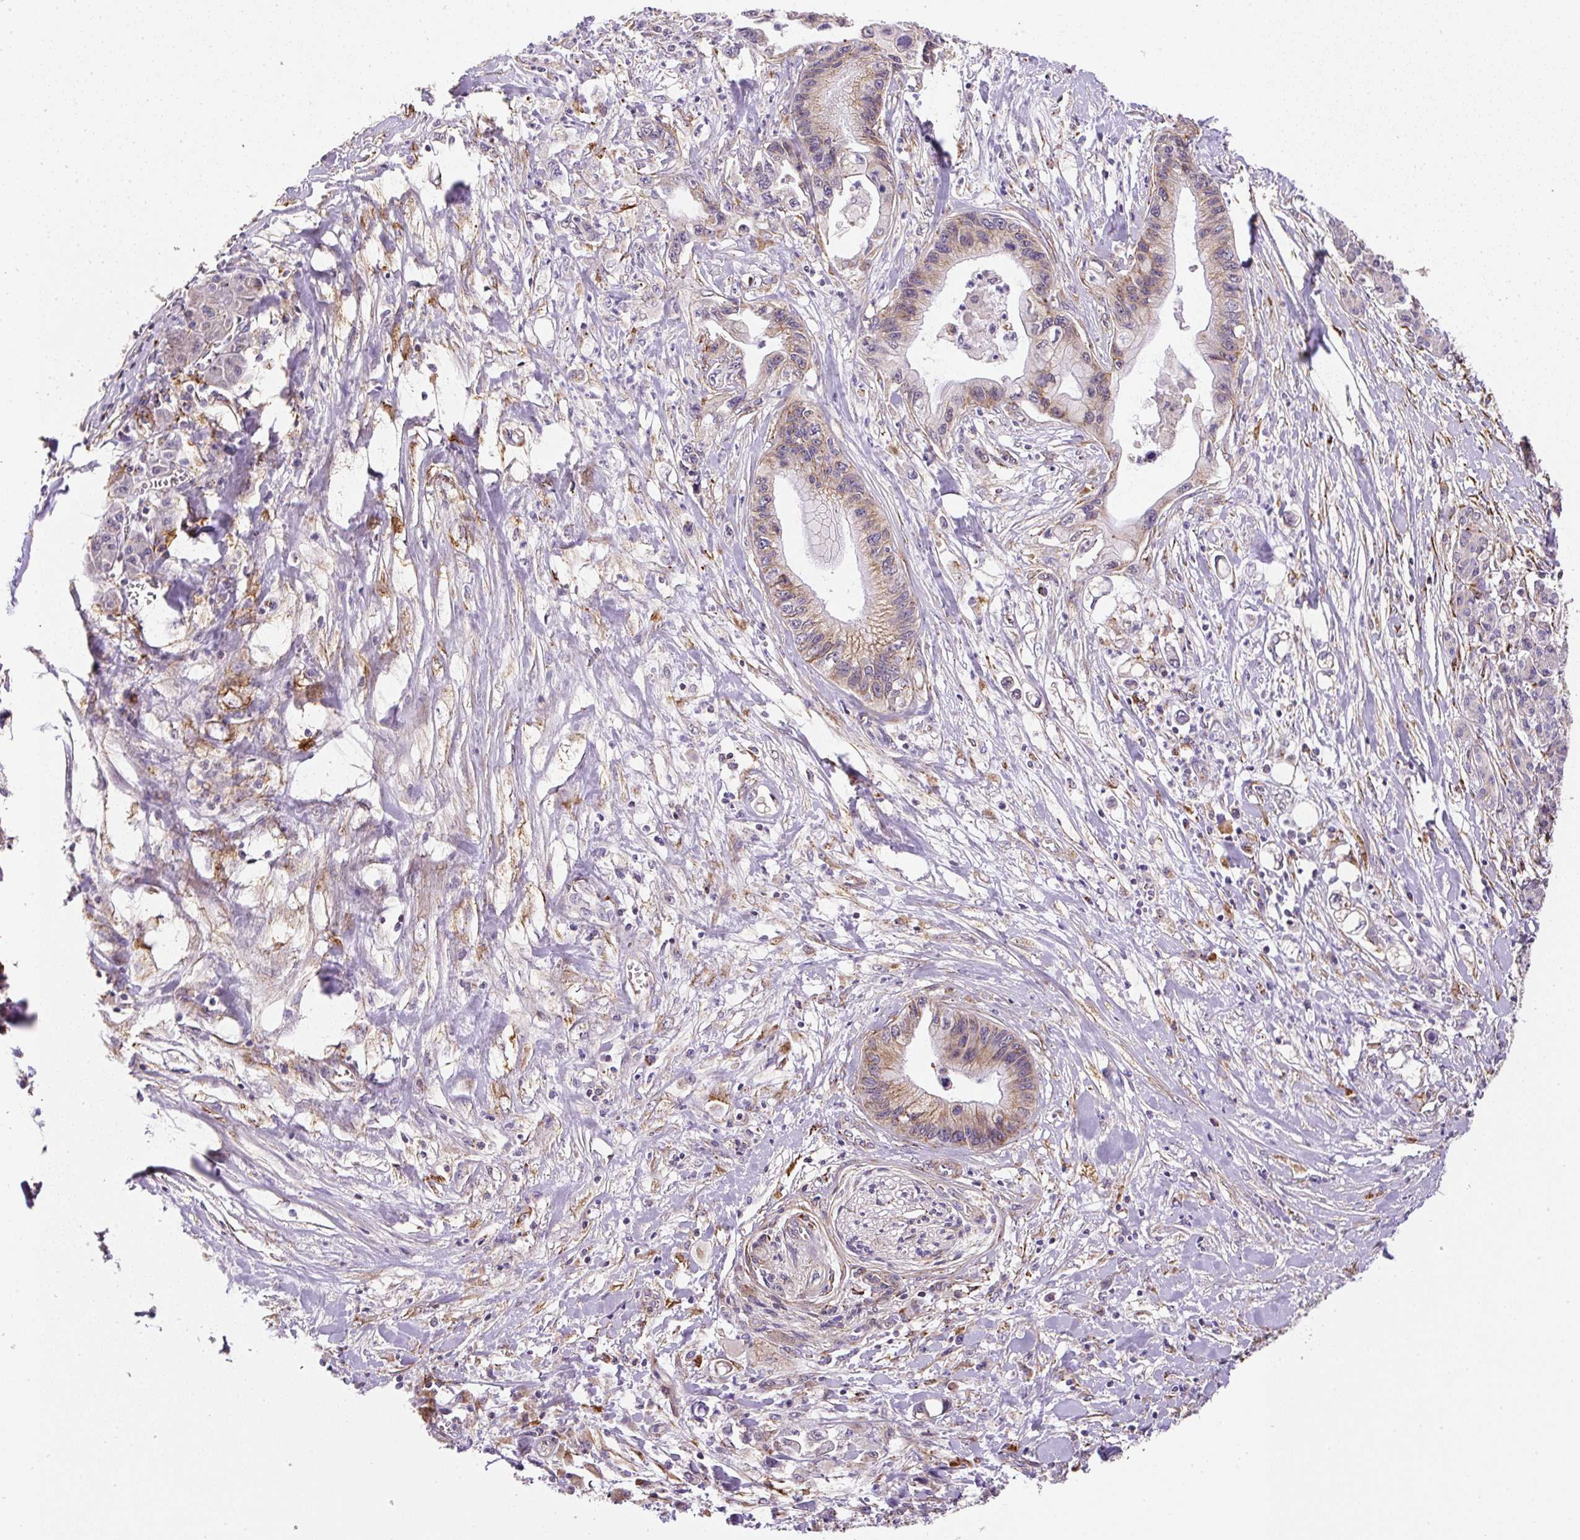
{"staining": {"intensity": "moderate", "quantity": "25%-75%", "location": "cytoplasmic/membranous"}, "tissue": "pancreatic cancer", "cell_type": "Tumor cells", "image_type": "cancer", "snomed": [{"axis": "morphology", "description": "Adenocarcinoma, NOS"}, {"axis": "topography", "description": "Pancreas"}], "caption": "This histopathology image shows immunohistochemistry (IHC) staining of pancreatic adenocarcinoma, with medium moderate cytoplasmic/membranous staining in about 25%-75% of tumor cells.", "gene": "RNF170", "patient": {"sex": "male", "age": 61}}